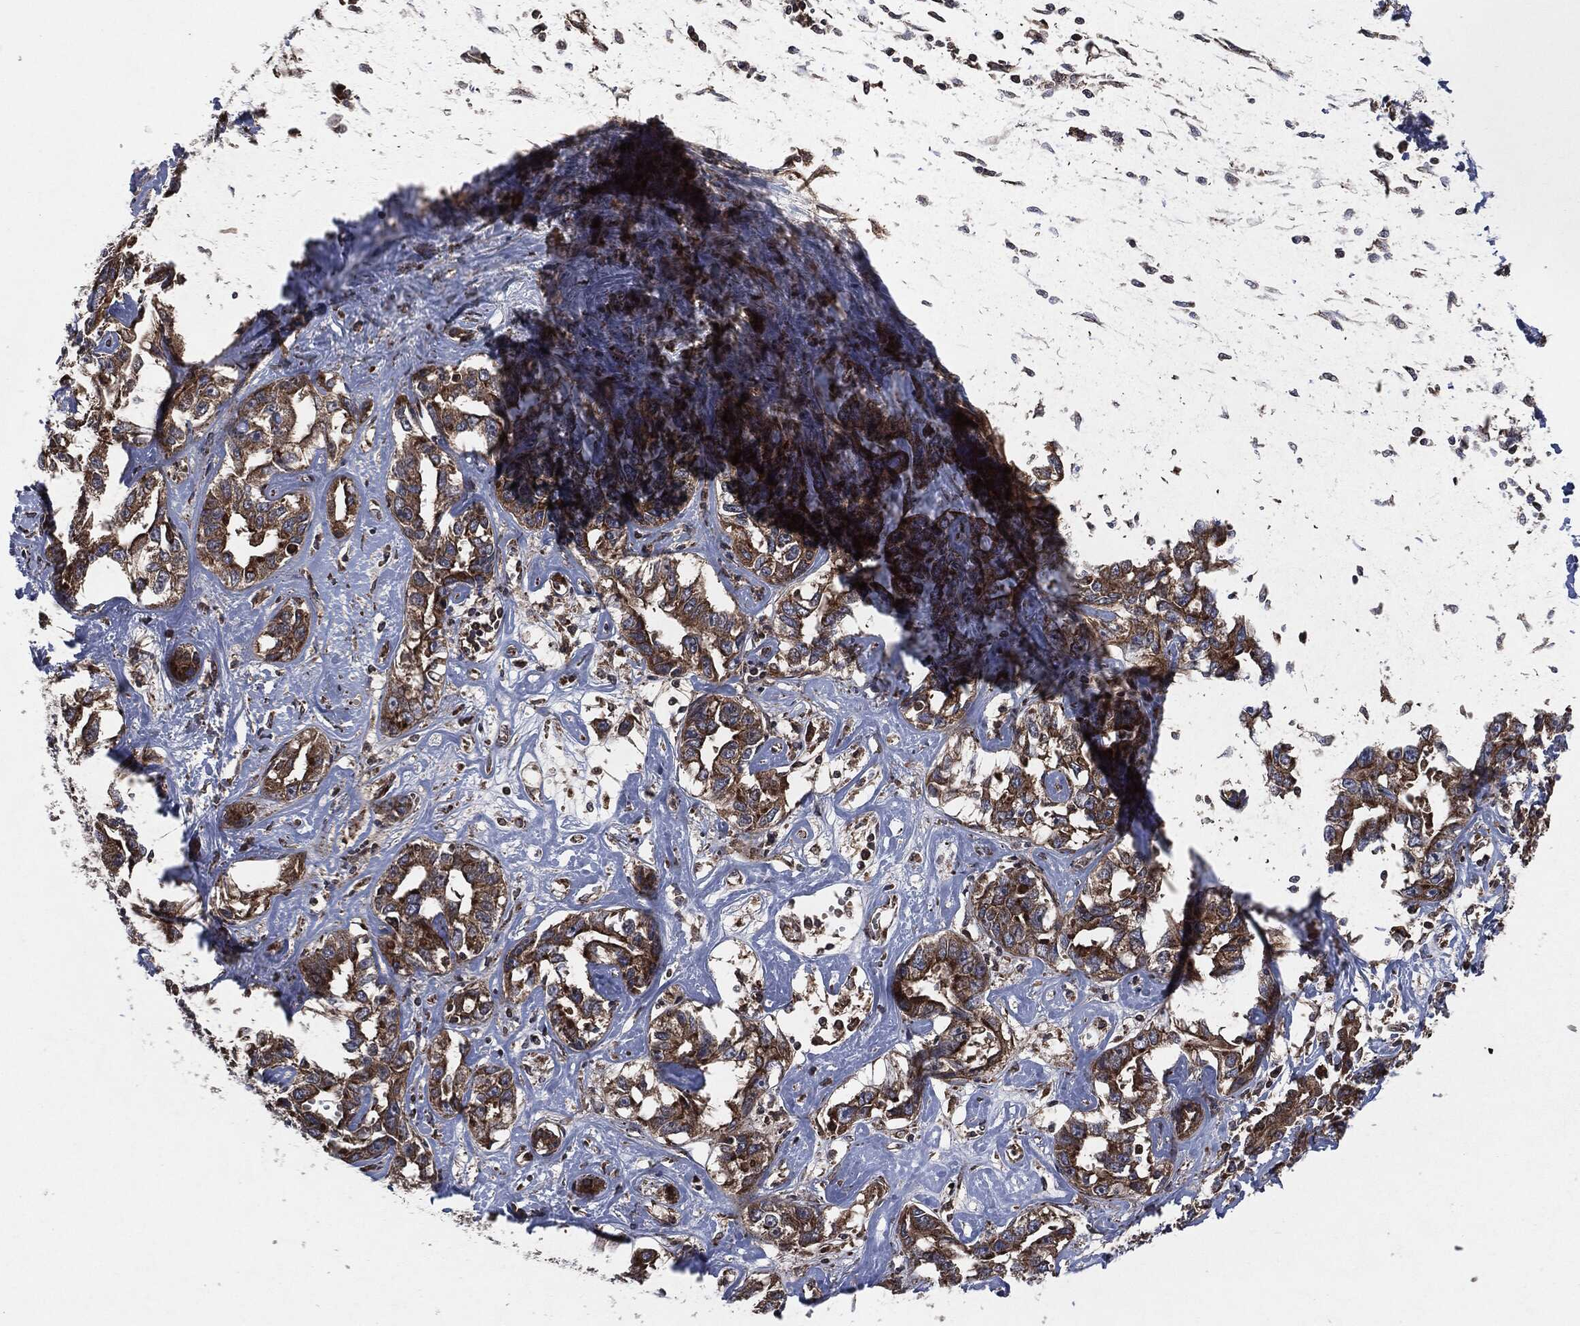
{"staining": {"intensity": "strong", "quantity": "25%-75%", "location": "cytoplasmic/membranous"}, "tissue": "liver cancer", "cell_type": "Tumor cells", "image_type": "cancer", "snomed": [{"axis": "morphology", "description": "Cholangiocarcinoma"}, {"axis": "topography", "description": "Liver"}], "caption": "A high-resolution histopathology image shows IHC staining of liver cancer, which reveals strong cytoplasmic/membranous expression in approximately 25%-75% of tumor cells.", "gene": "RAF1", "patient": {"sex": "male", "age": 59}}